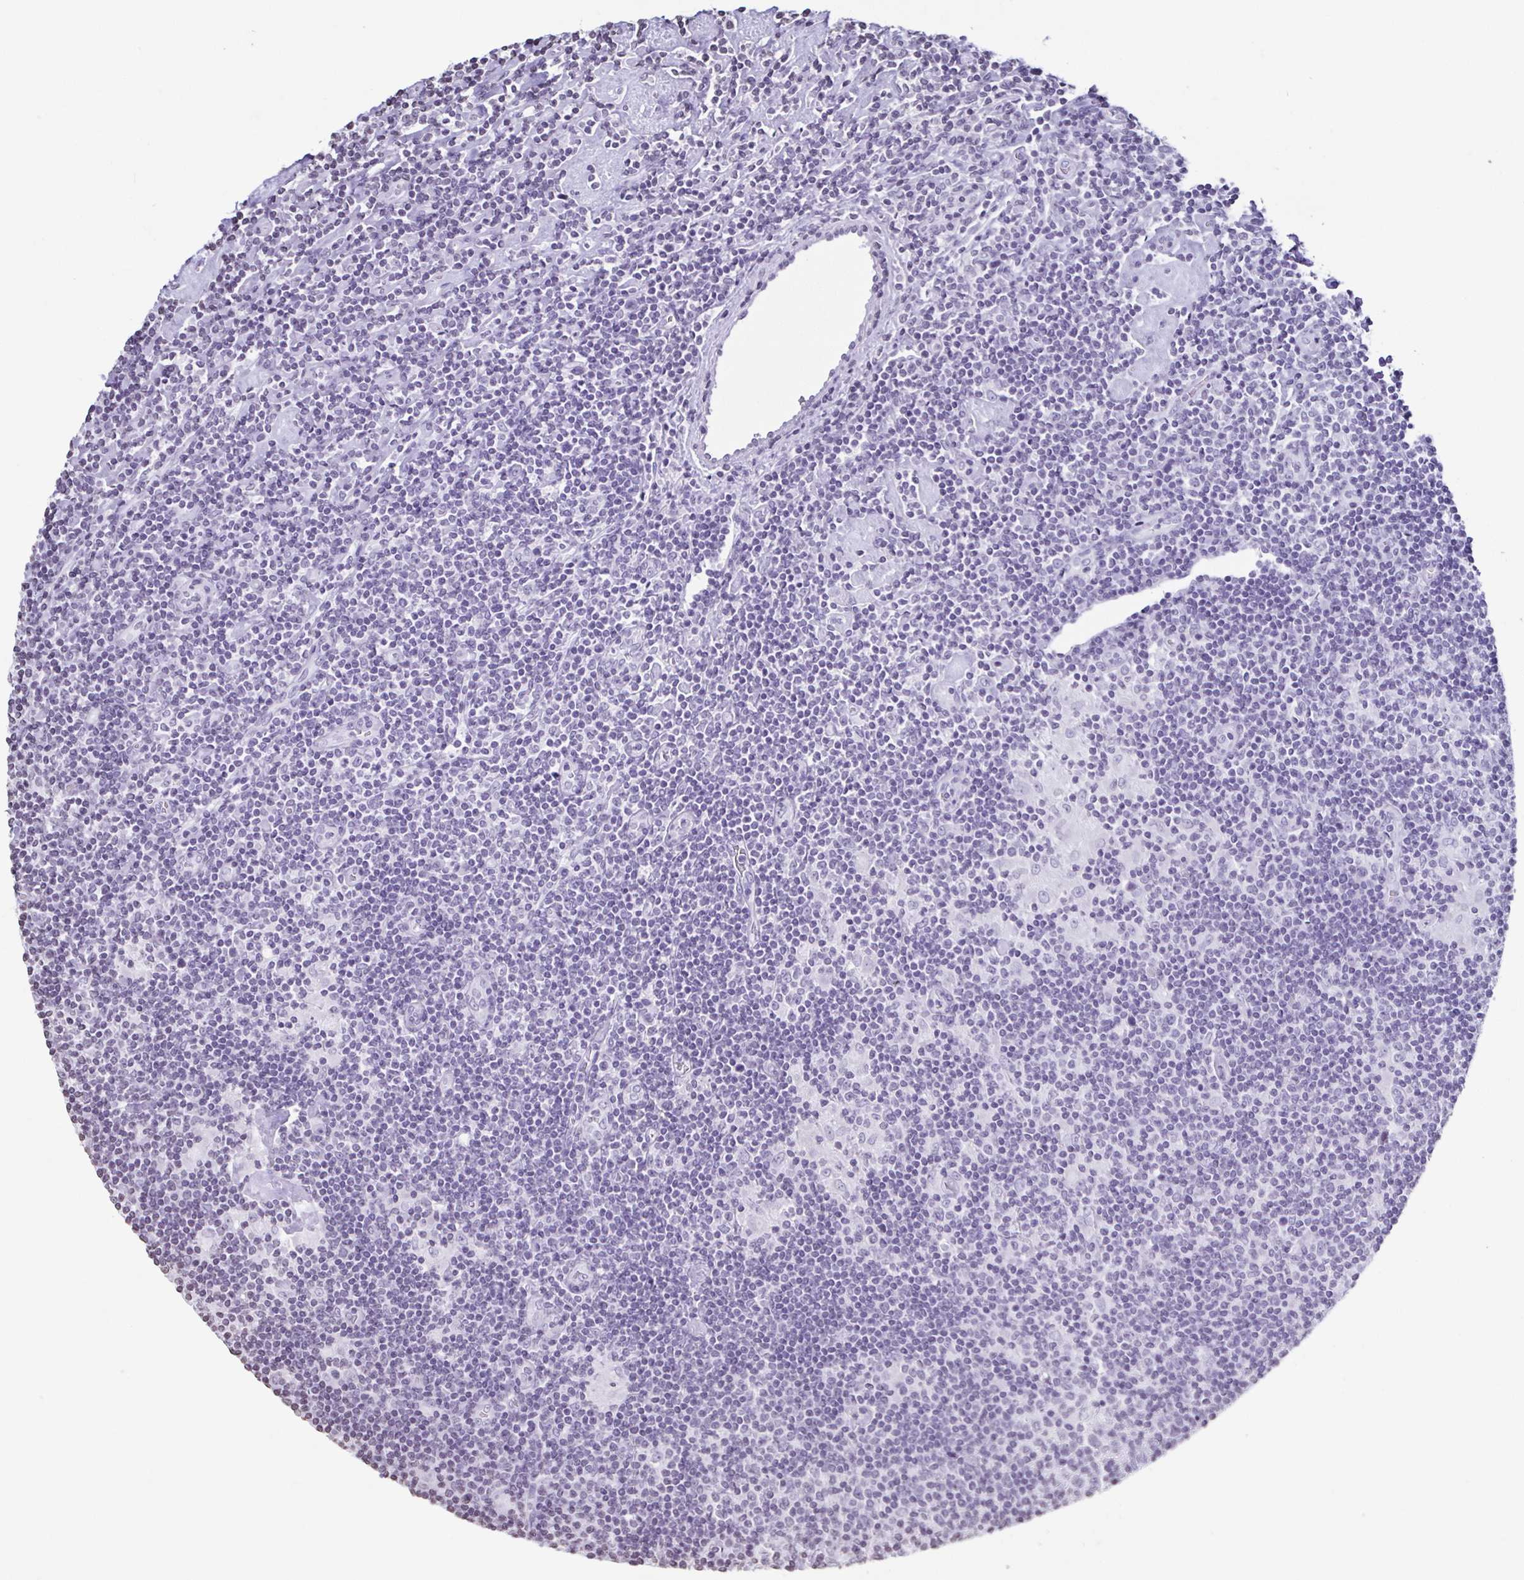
{"staining": {"intensity": "negative", "quantity": "none", "location": "none"}, "tissue": "lymphoma", "cell_type": "Tumor cells", "image_type": "cancer", "snomed": [{"axis": "morphology", "description": "Hodgkin's disease, NOS"}, {"axis": "topography", "description": "Lymph node"}], "caption": "An IHC histopathology image of lymphoma is shown. There is no staining in tumor cells of lymphoma.", "gene": "VCY1B", "patient": {"sex": "male", "age": 40}}